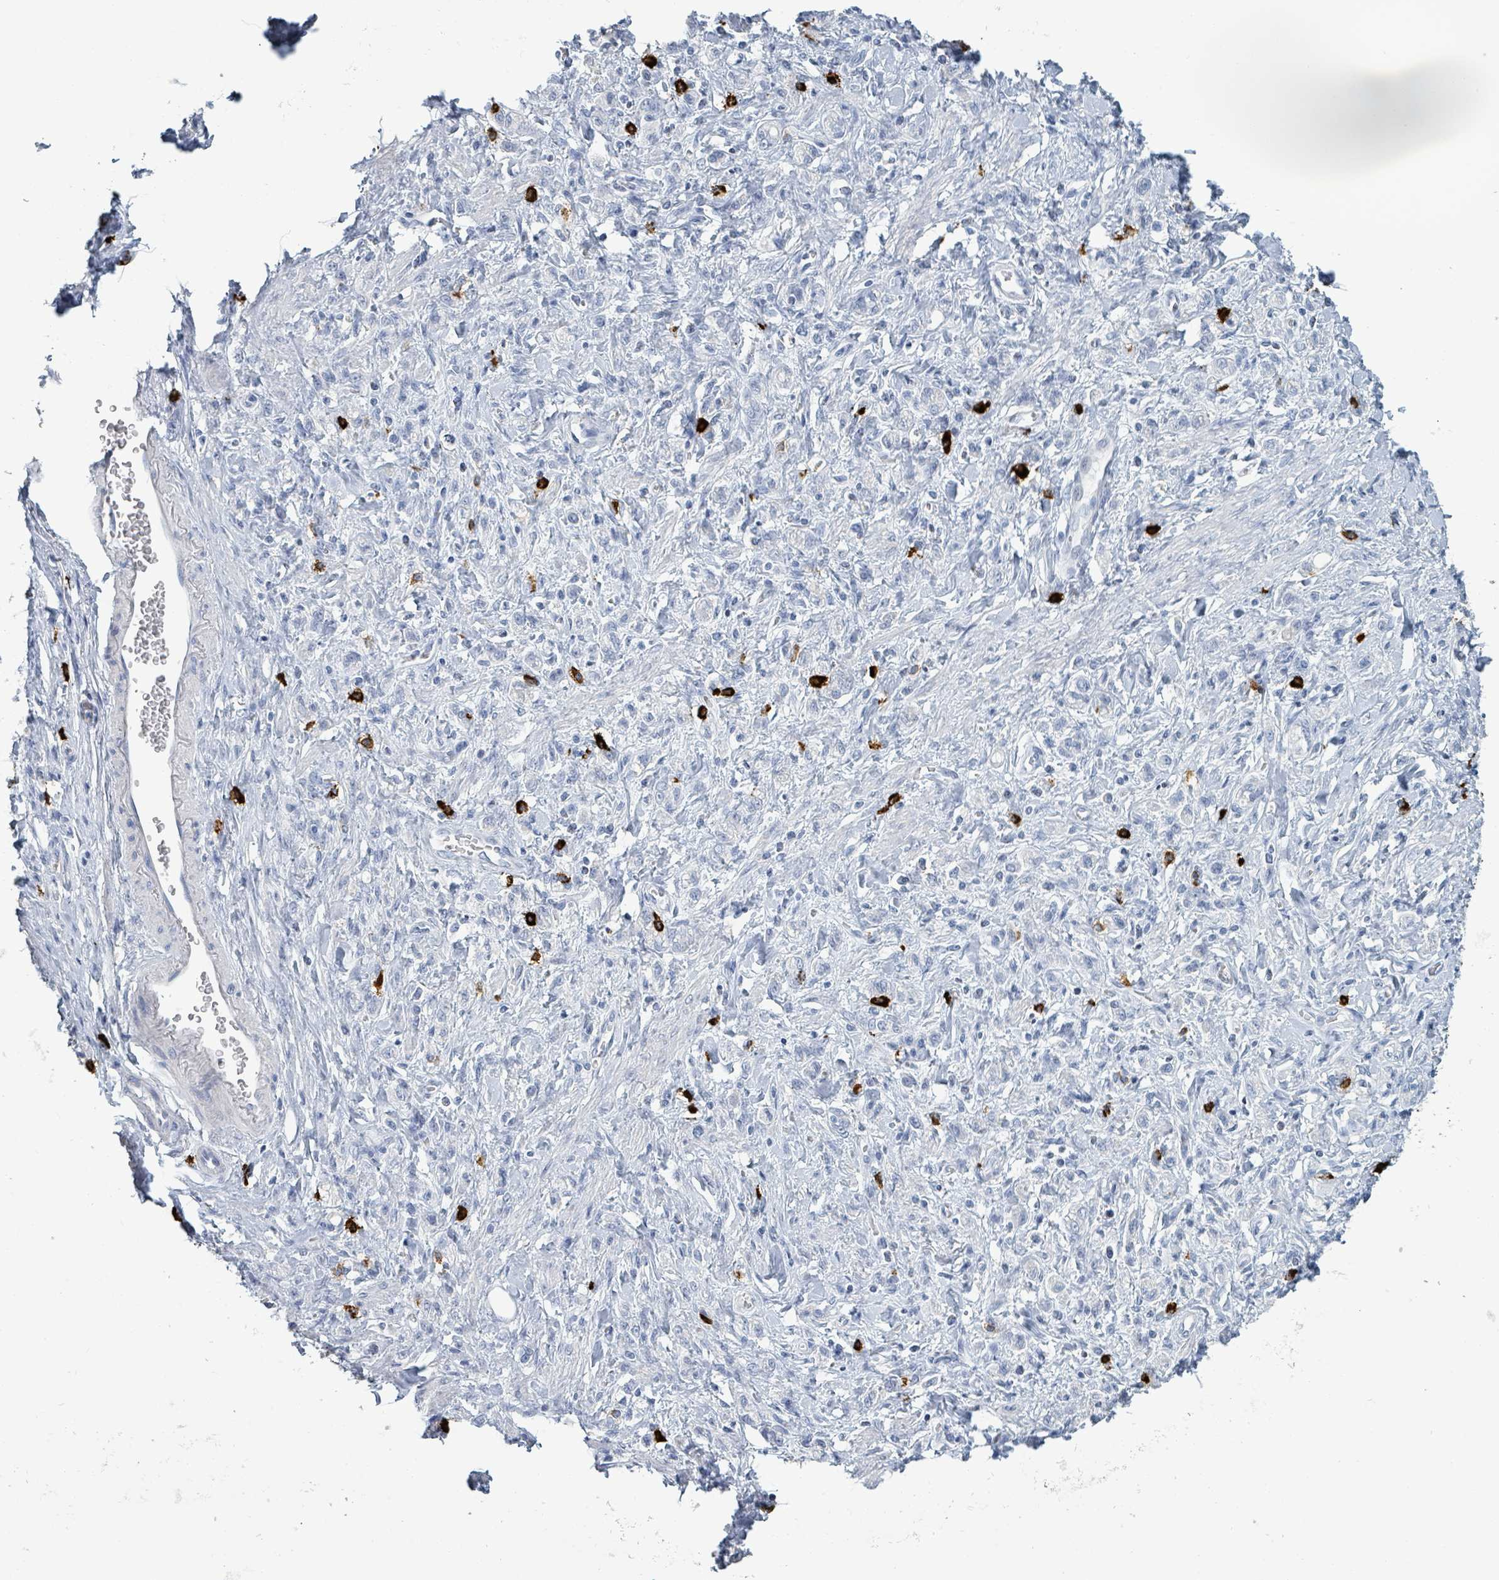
{"staining": {"intensity": "negative", "quantity": "none", "location": "none"}, "tissue": "stomach cancer", "cell_type": "Tumor cells", "image_type": "cancer", "snomed": [{"axis": "morphology", "description": "Adenocarcinoma, NOS"}, {"axis": "topography", "description": "Stomach"}], "caption": "This is a histopathology image of IHC staining of stomach cancer, which shows no positivity in tumor cells. (DAB (3,3'-diaminobenzidine) immunohistochemistry, high magnification).", "gene": "VPS13D", "patient": {"sex": "male", "age": 77}}